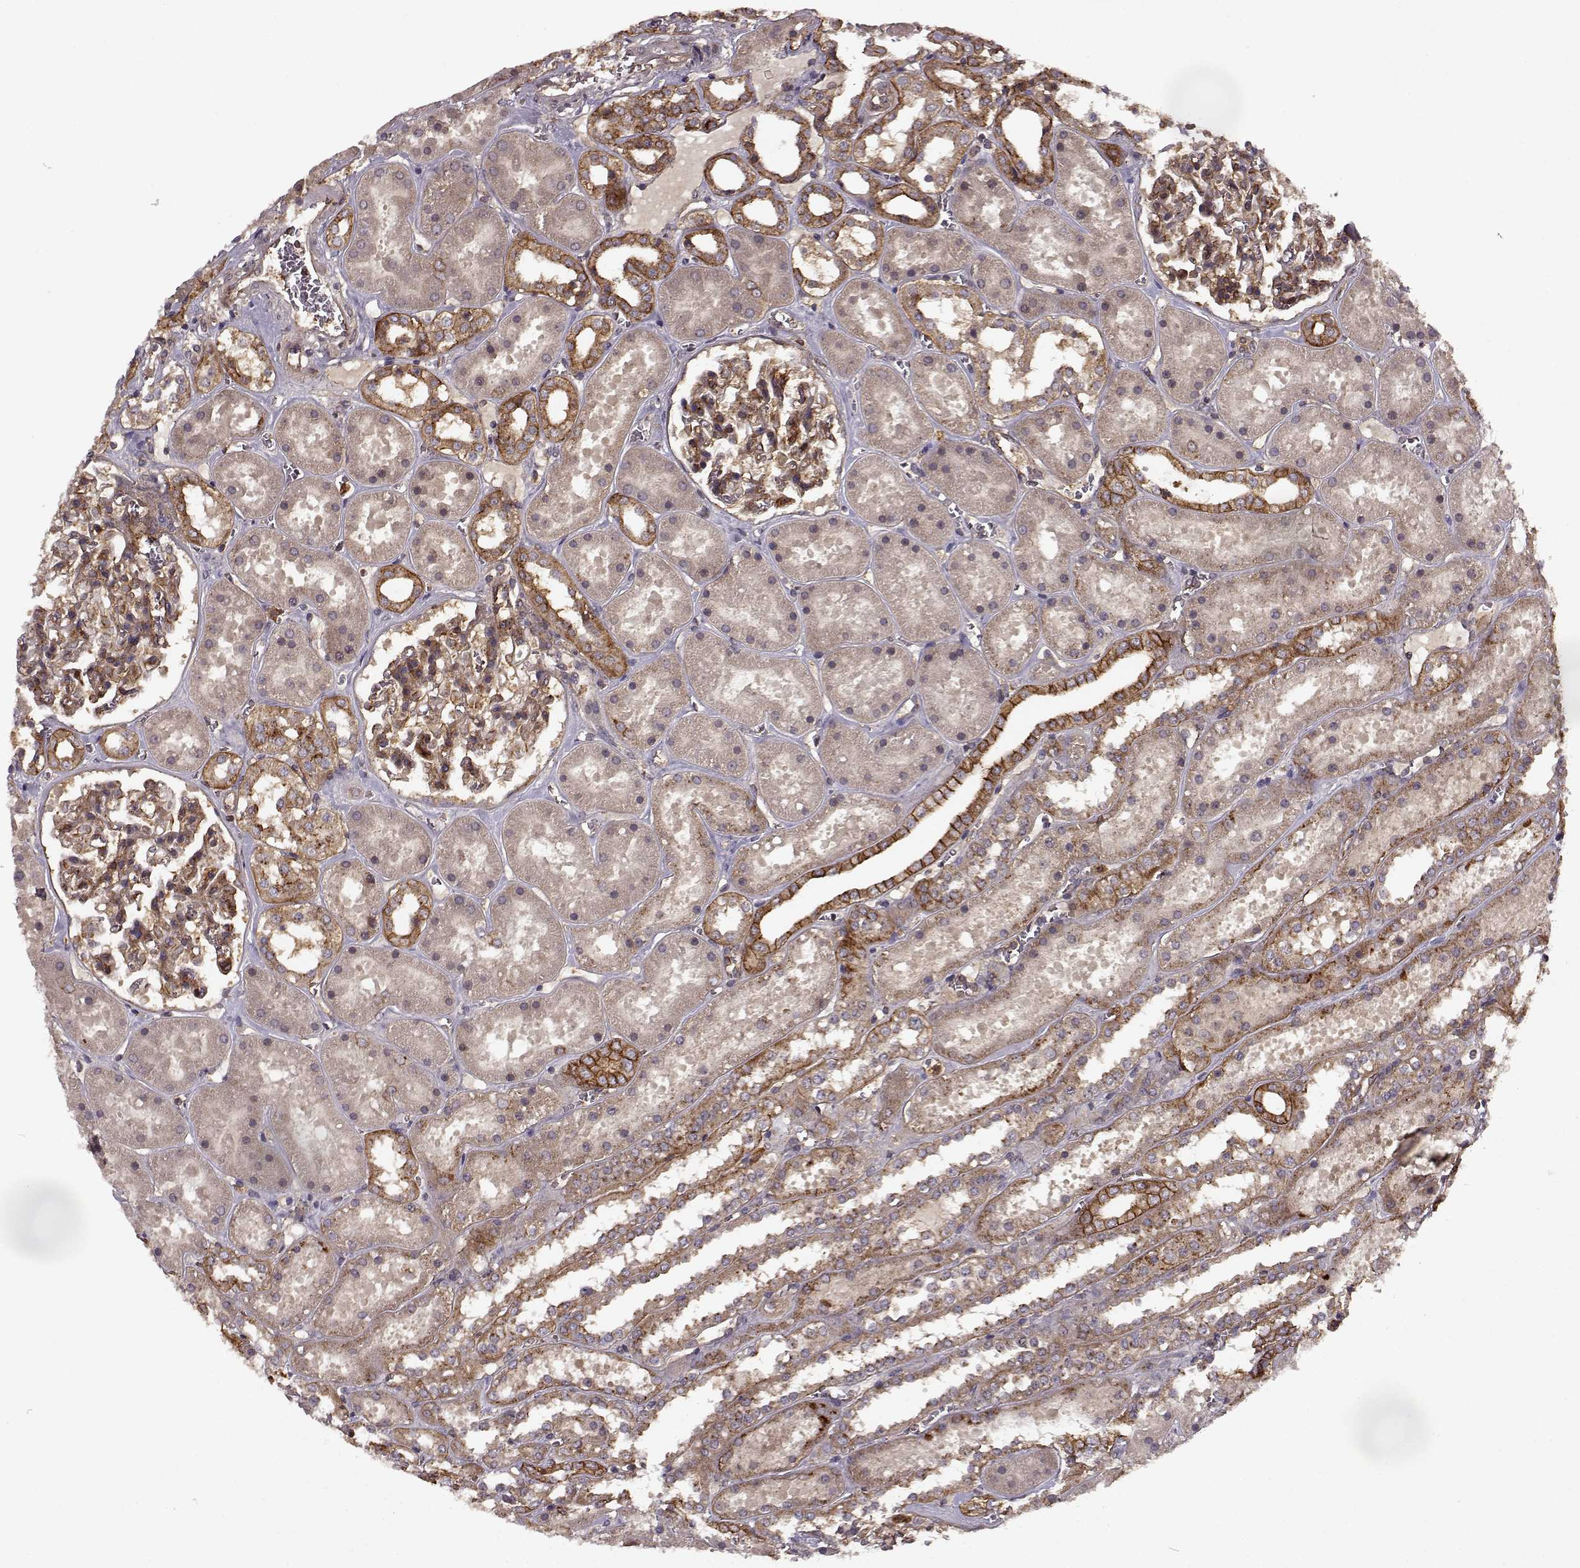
{"staining": {"intensity": "strong", "quantity": "25%-75%", "location": "cytoplasmic/membranous"}, "tissue": "kidney", "cell_type": "Cells in glomeruli", "image_type": "normal", "snomed": [{"axis": "morphology", "description": "Normal tissue, NOS"}, {"axis": "topography", "description": "Kidney"}], "caption": "High-magnification brightfield microscopy of normal kidney stained with DAB (brown) and counterstained with hematoxylin (blue). cells in glomeruli exhibit strong cytoplasmic/membranous expression is present in about25%-75% of cells. The protein of interest is shown in brown color, while the nuclei are stained blue.", "gene": "IFRD2", "patient": {"sex": "female", "age": 41}}